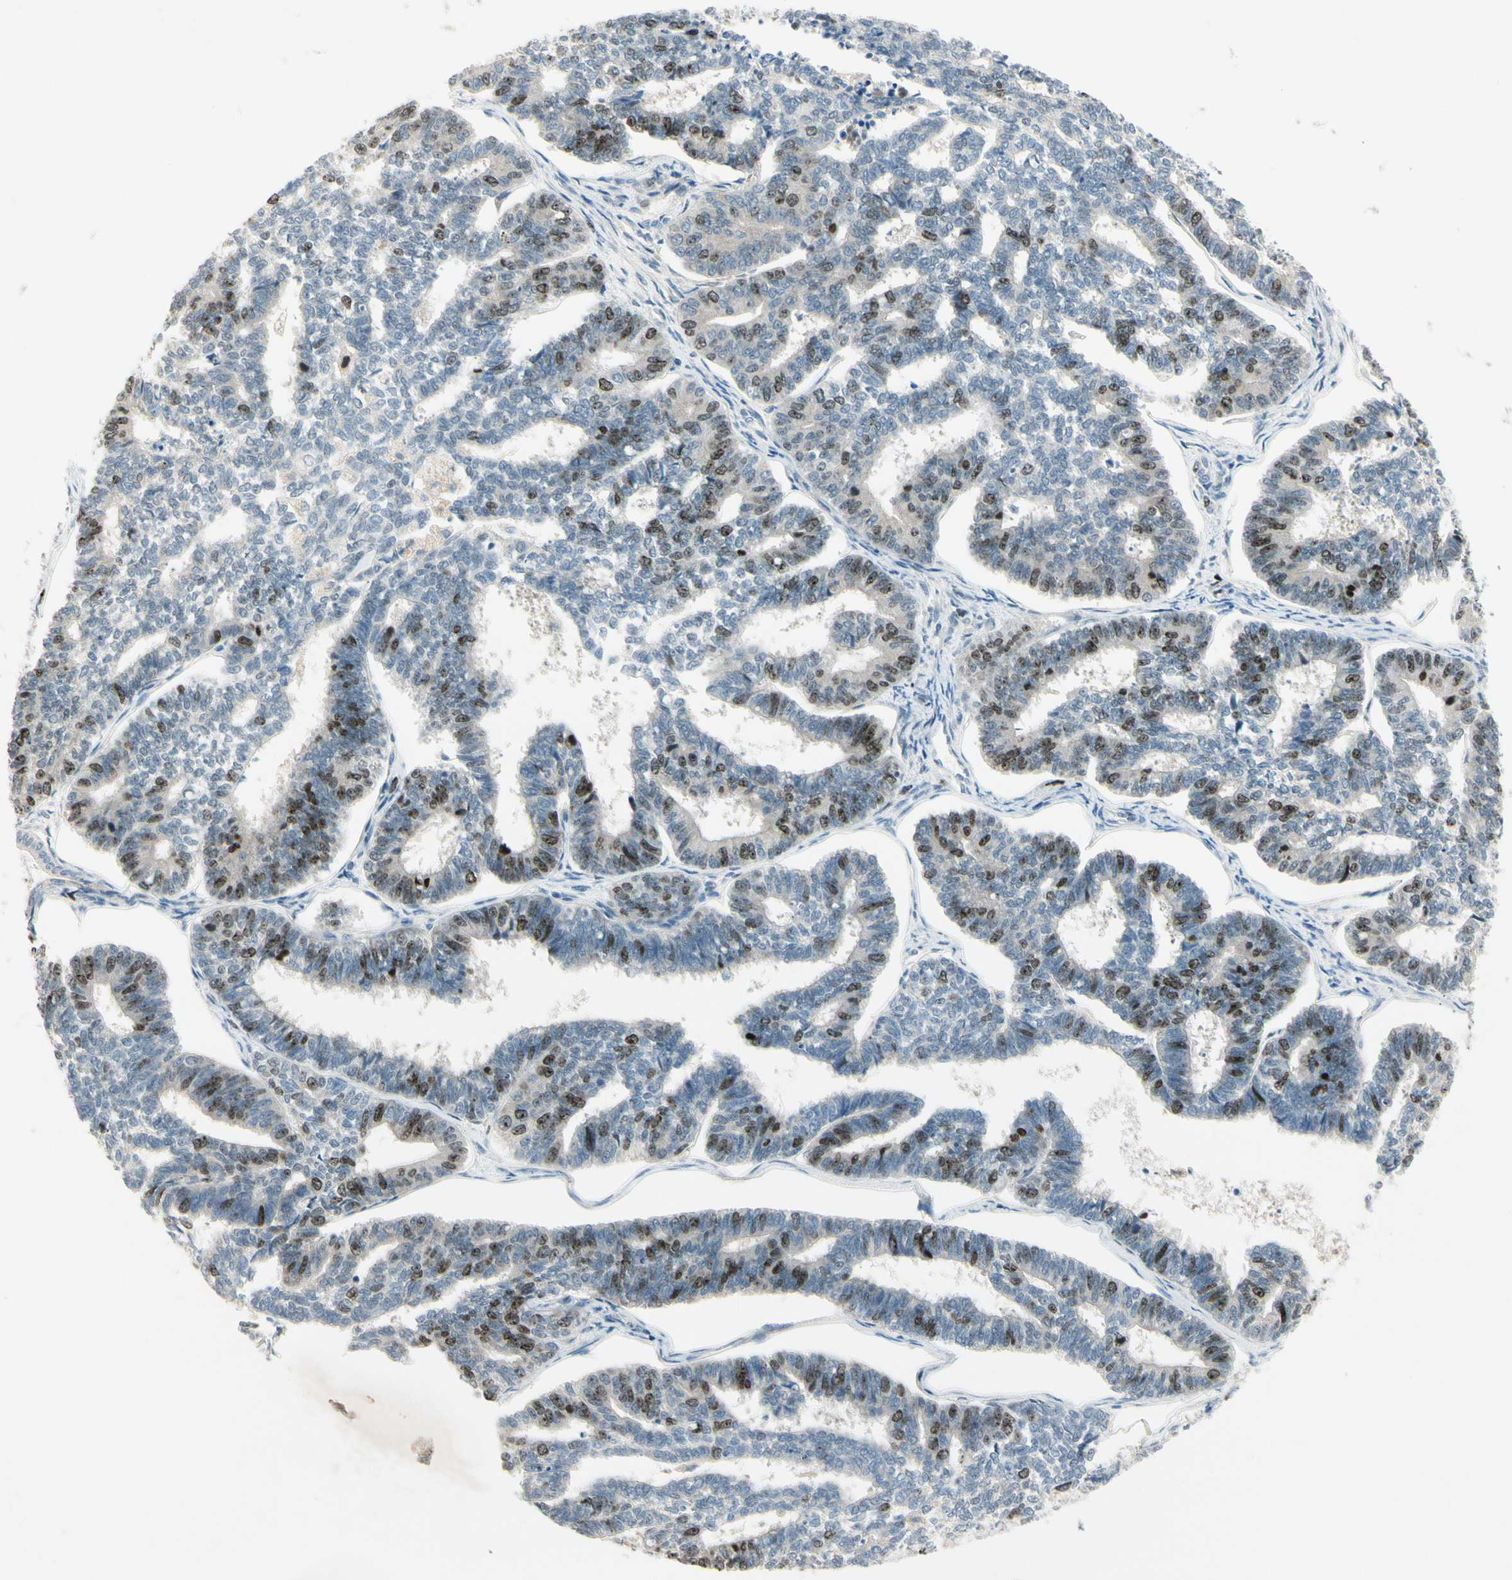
{"staining": {"intensity": "strong", "quantity": "<25%", "location": "nuclear"}, "tissue": "endometrial cancer", "cell_type": "Tumor cells", "image_type": "cancer", "snomed": [{"axis": "morphology", "description": "Adenocarcinoma, NOS"}, {"axis": "topography", "description": "Endometrium"}], "caption": "Immunohistochemical staining of endometrial cancer exhibits medium levels of strong nuclear staining in about <25% of tumor cells. The staining was performed using DAB (3,3'-diaminobenzidine), with brown indicating positive protein expression. Nuclei are stained blue with hematoxylin.", "gene": "PITX1", "patient": {"sex": "female", "age": 70}}